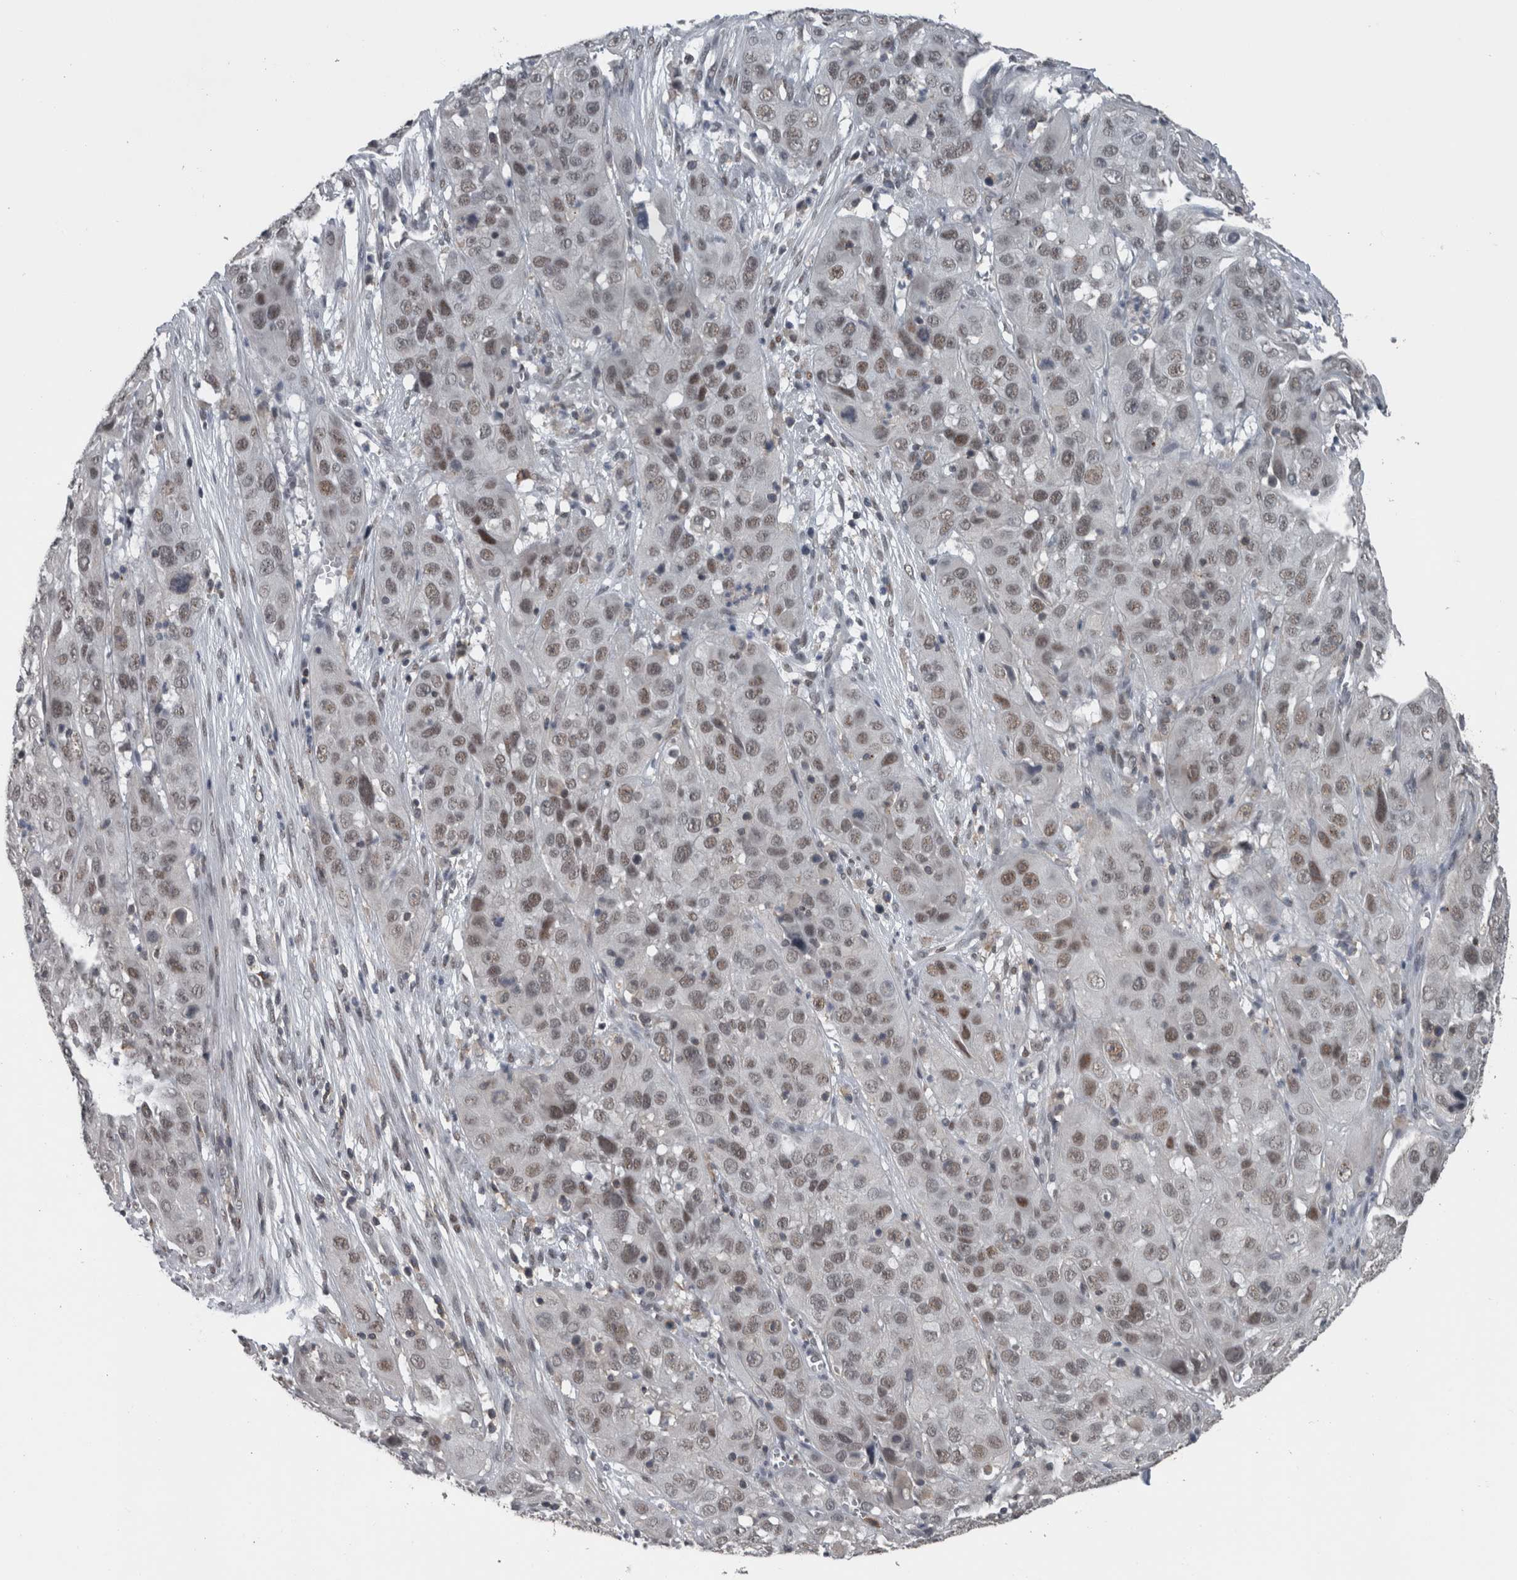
{"staining": {"intensity": "weak", "quantity": "25%-75%", "location": "nuclear"}, "tissue": "cervical cancer", "cell_type": "Tumor cells", "image_type": "cancer", "snomed": [{"axis": "morphology", "description": "Squamous cell carcinoma, NOS"}, {"axis": "topography", "description": "Cervix"}], "caption": "The micrograph displays immunohistochemical staining of cervical squamous cell carcinoma. There is weak nuclear staining is appreciated in approximately 25%-75% of tumor cells.", "gene": "ZBTB21", "patient": {"sex": "female", "age": 32}}